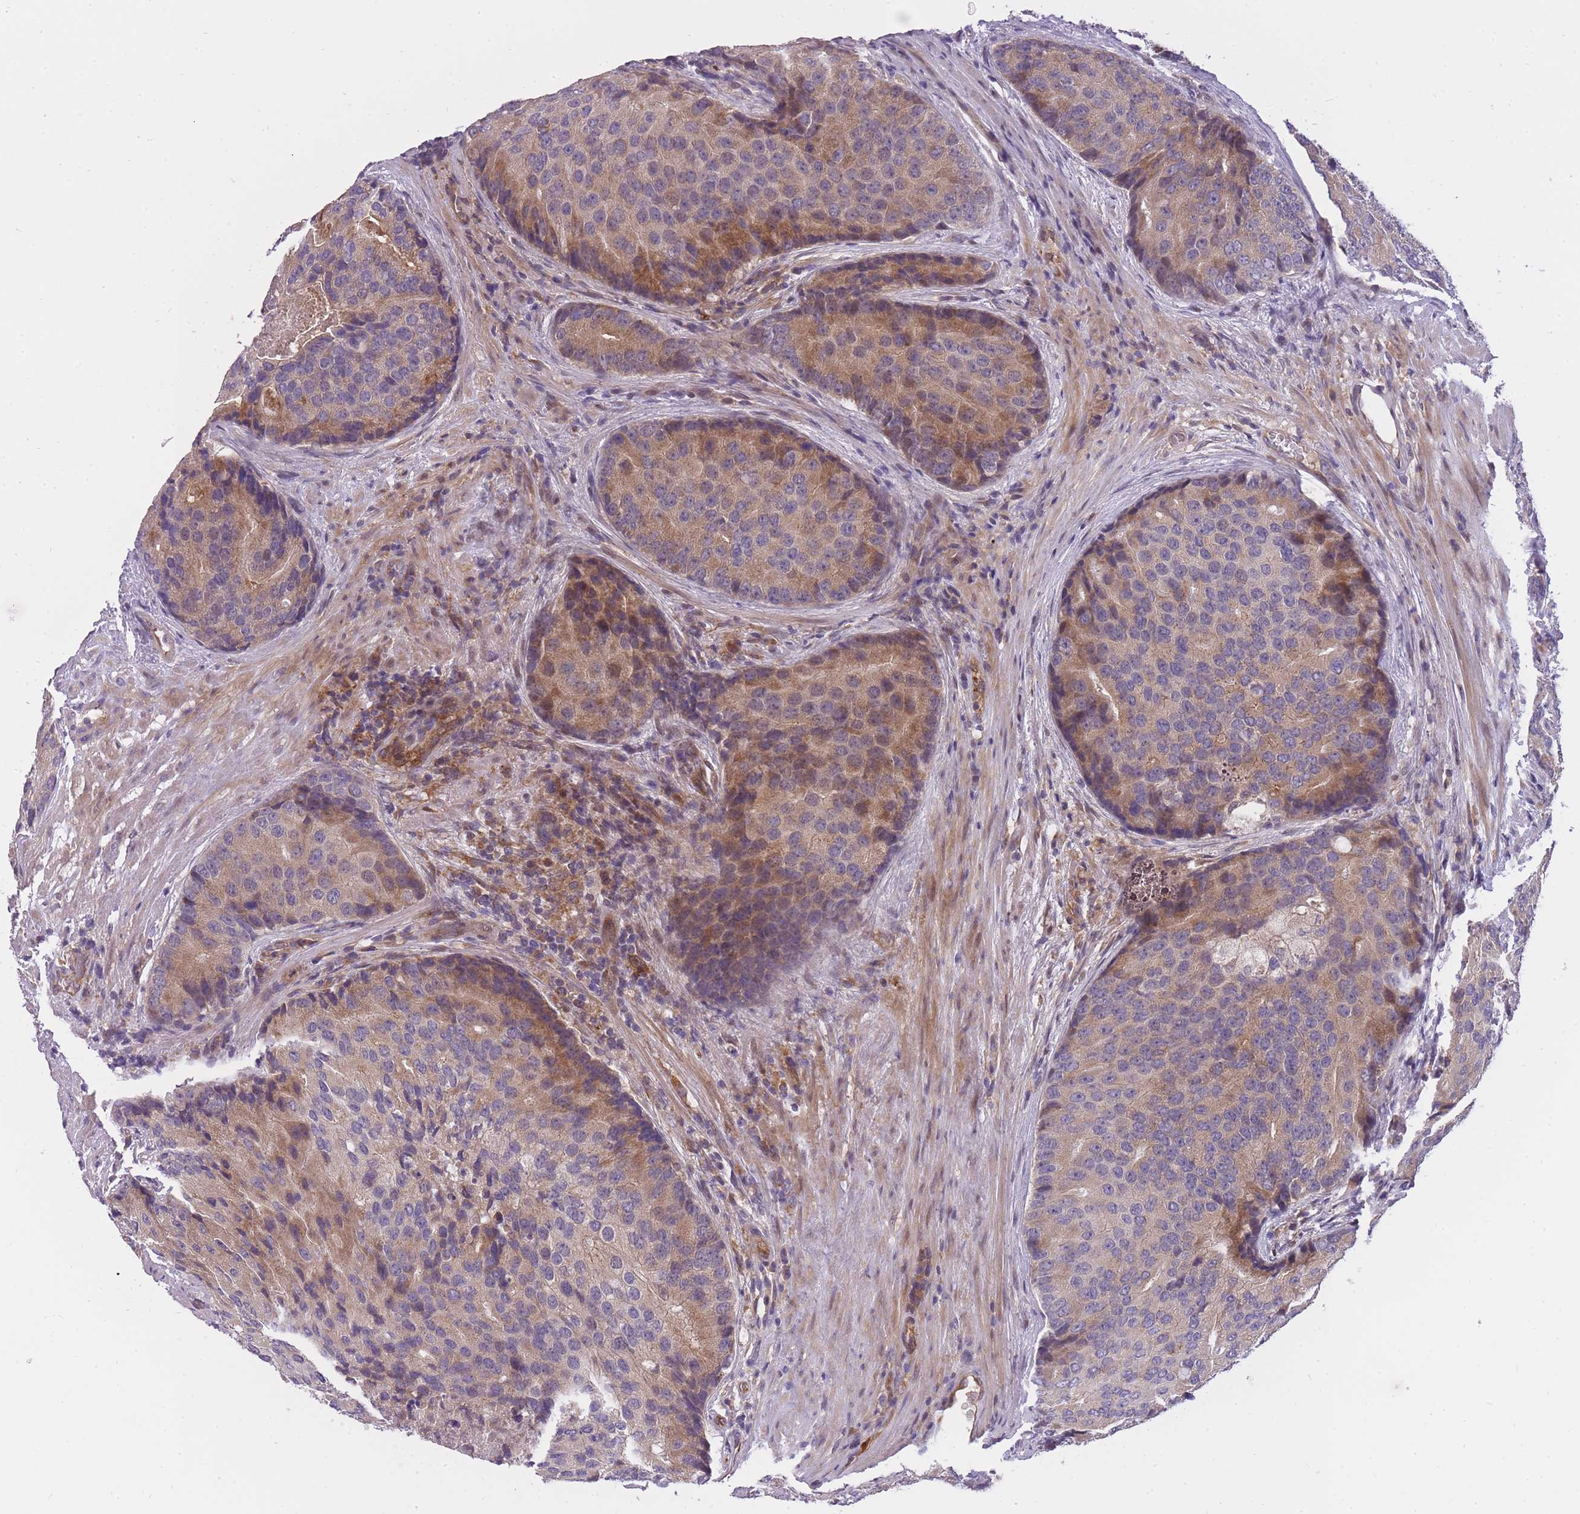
{"staining": {"intensity": "moderate", "quantity": "25%-75%", "location": "cytoplasmic/membranous"}, "tissue": "prostate cancer", "cell_type": "Tumor cells", "image_type": "cancer", "snomed": [{"axis": "morphology", "description": "Adenocarcinoma, High grade"}, {"axis": "topography", "description": "Prostate"}], "caption": "DAB (3,3'-diaminobenzidine) immunohistochemical staining of prostate cancer demonstrates moderate cytoplasmic/membranous protein staining in approximately 25%-75% of tumor cells.", "gene": "CRYGN", "patient": {"sex": "male", "age": 62}}